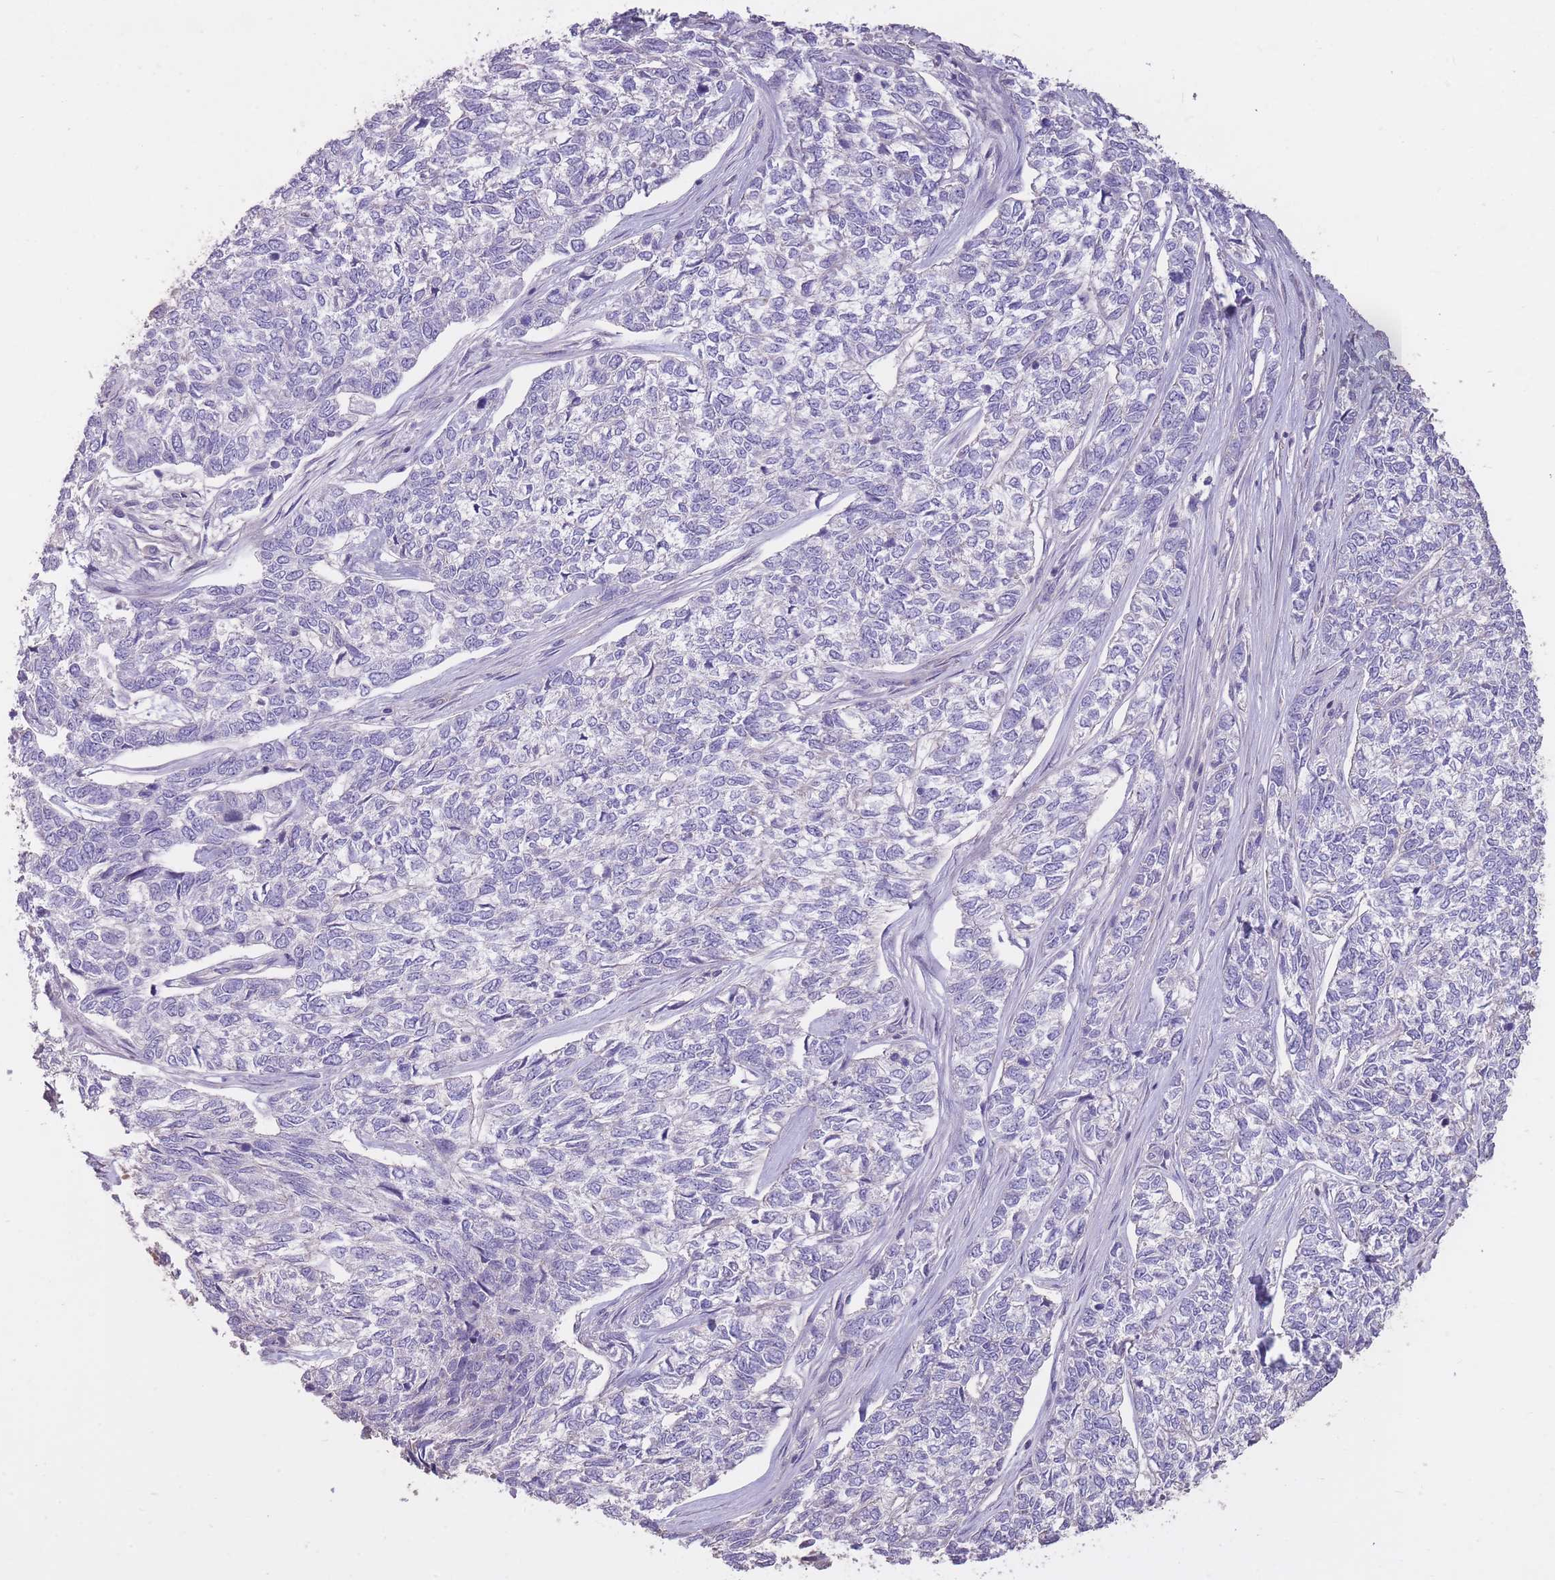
{"staining": {"intensity": "negative", "quantity": "none", "location": "none"}, "tissue": "skin cancer", "cell_type": "Tumor cells", "image_type": "cancer", "snomed": [{"axis": "morphology", "description": "Basal cell carcinoma"}, {"axis": "topography", "description": "Skin"}], "caption": "This is a micrograph of IHC staining of skin cancer (basal cell carcinoma), which shows no positivity in tumor cells.", "gene": "RSPH10B", "patient": {"sex": "female", "age": 65}}